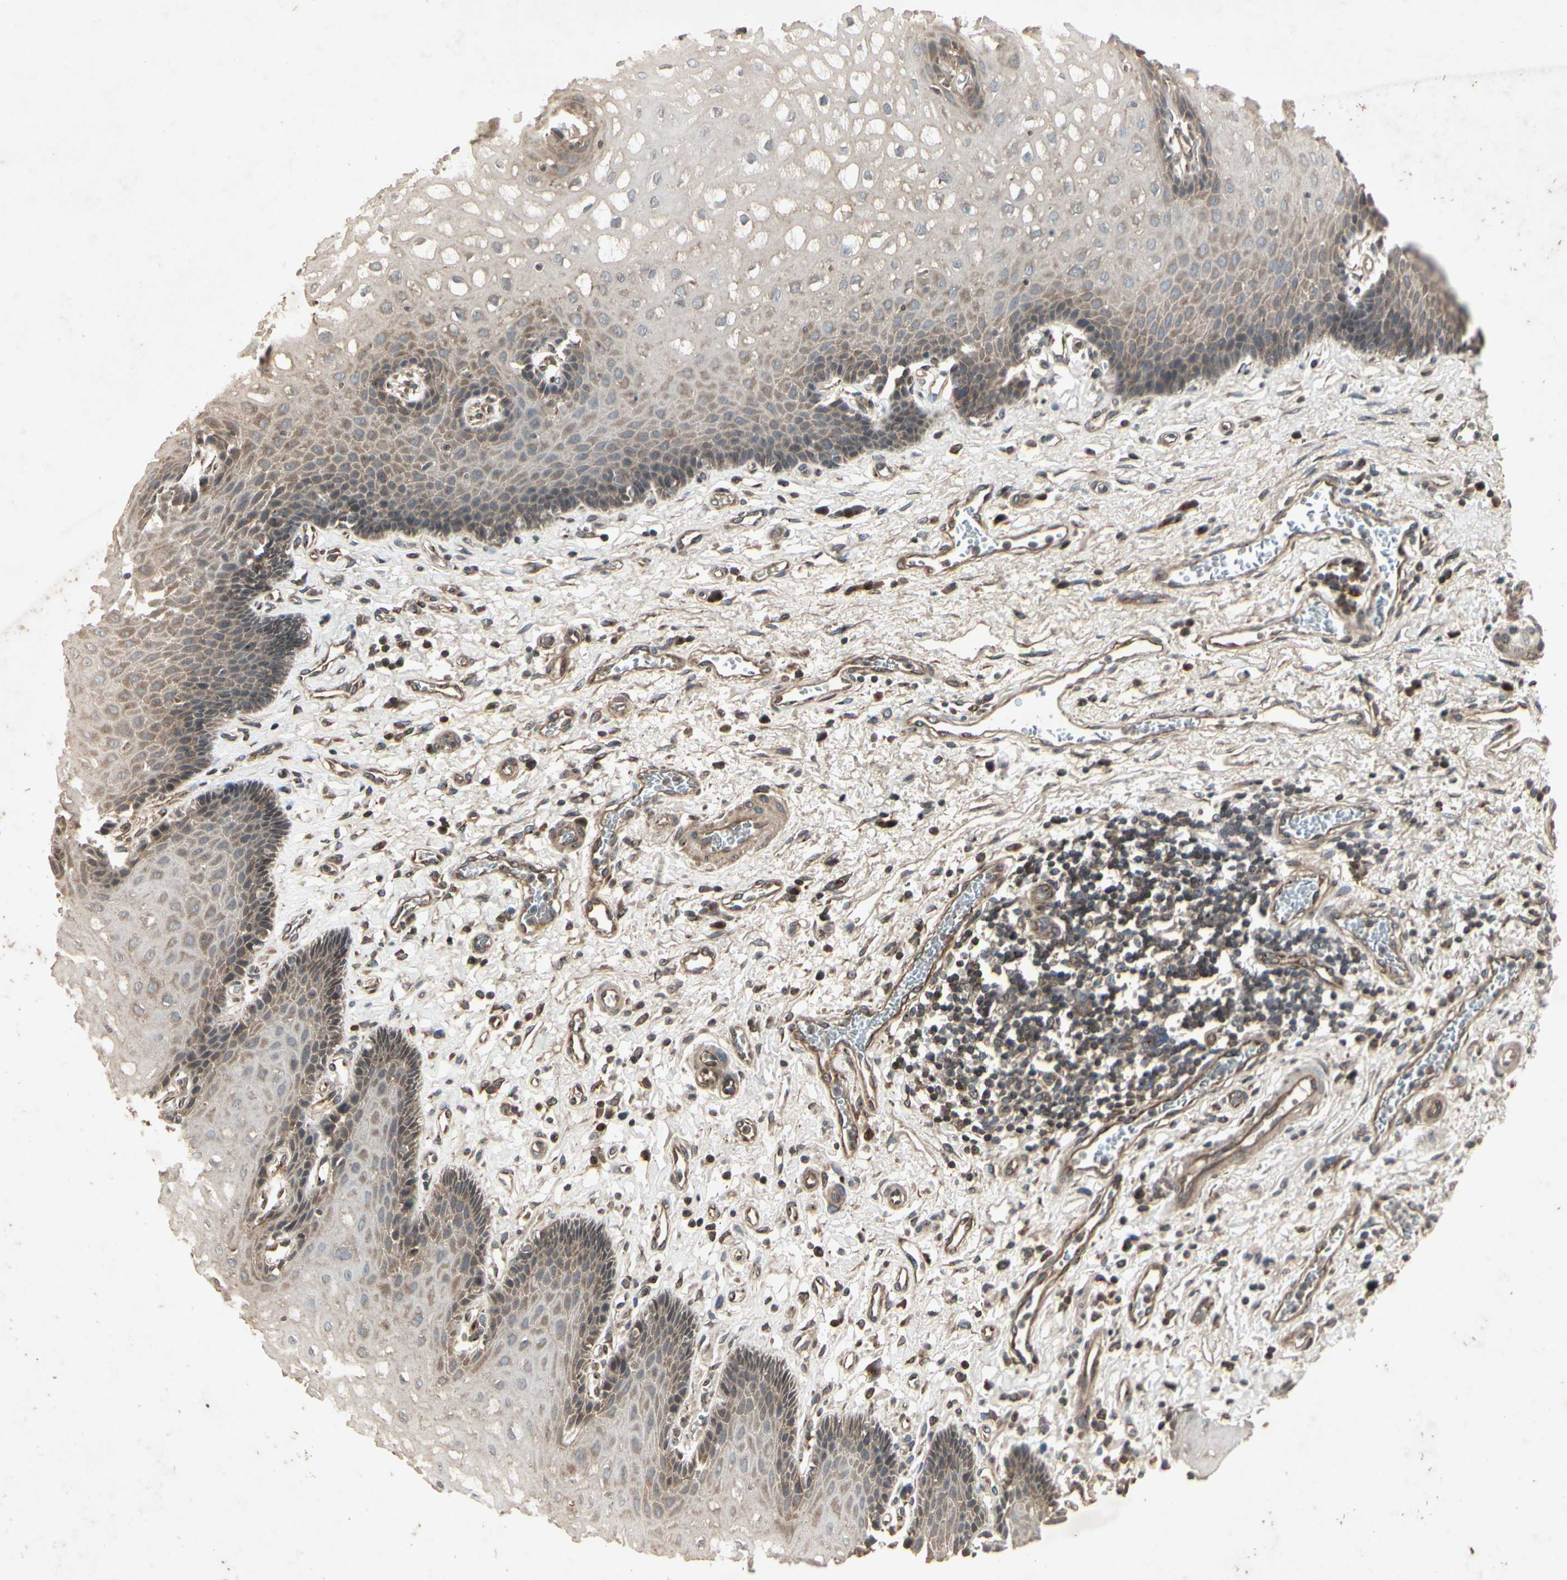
{"staining": {"intensity": "weak", "quantity": "25%-75%", "location": "cytoplasmic/membranous"}, "tissue": "esophagus", "cell_type": "Squamous epithelial cells", "image_type": "normal", "snomed": [{"axis": "morphology", "description": "Normal tissue, NOS"}, {"axis": "topography", "description": "Esophagus"}], "caption": "A brown stain labels weak cytoplasmic/membranous staining of a protein in squamous epithelial cells of benign esophagus.", "gene": "TEK", "patient": {"sex": "male", "age": 54}}